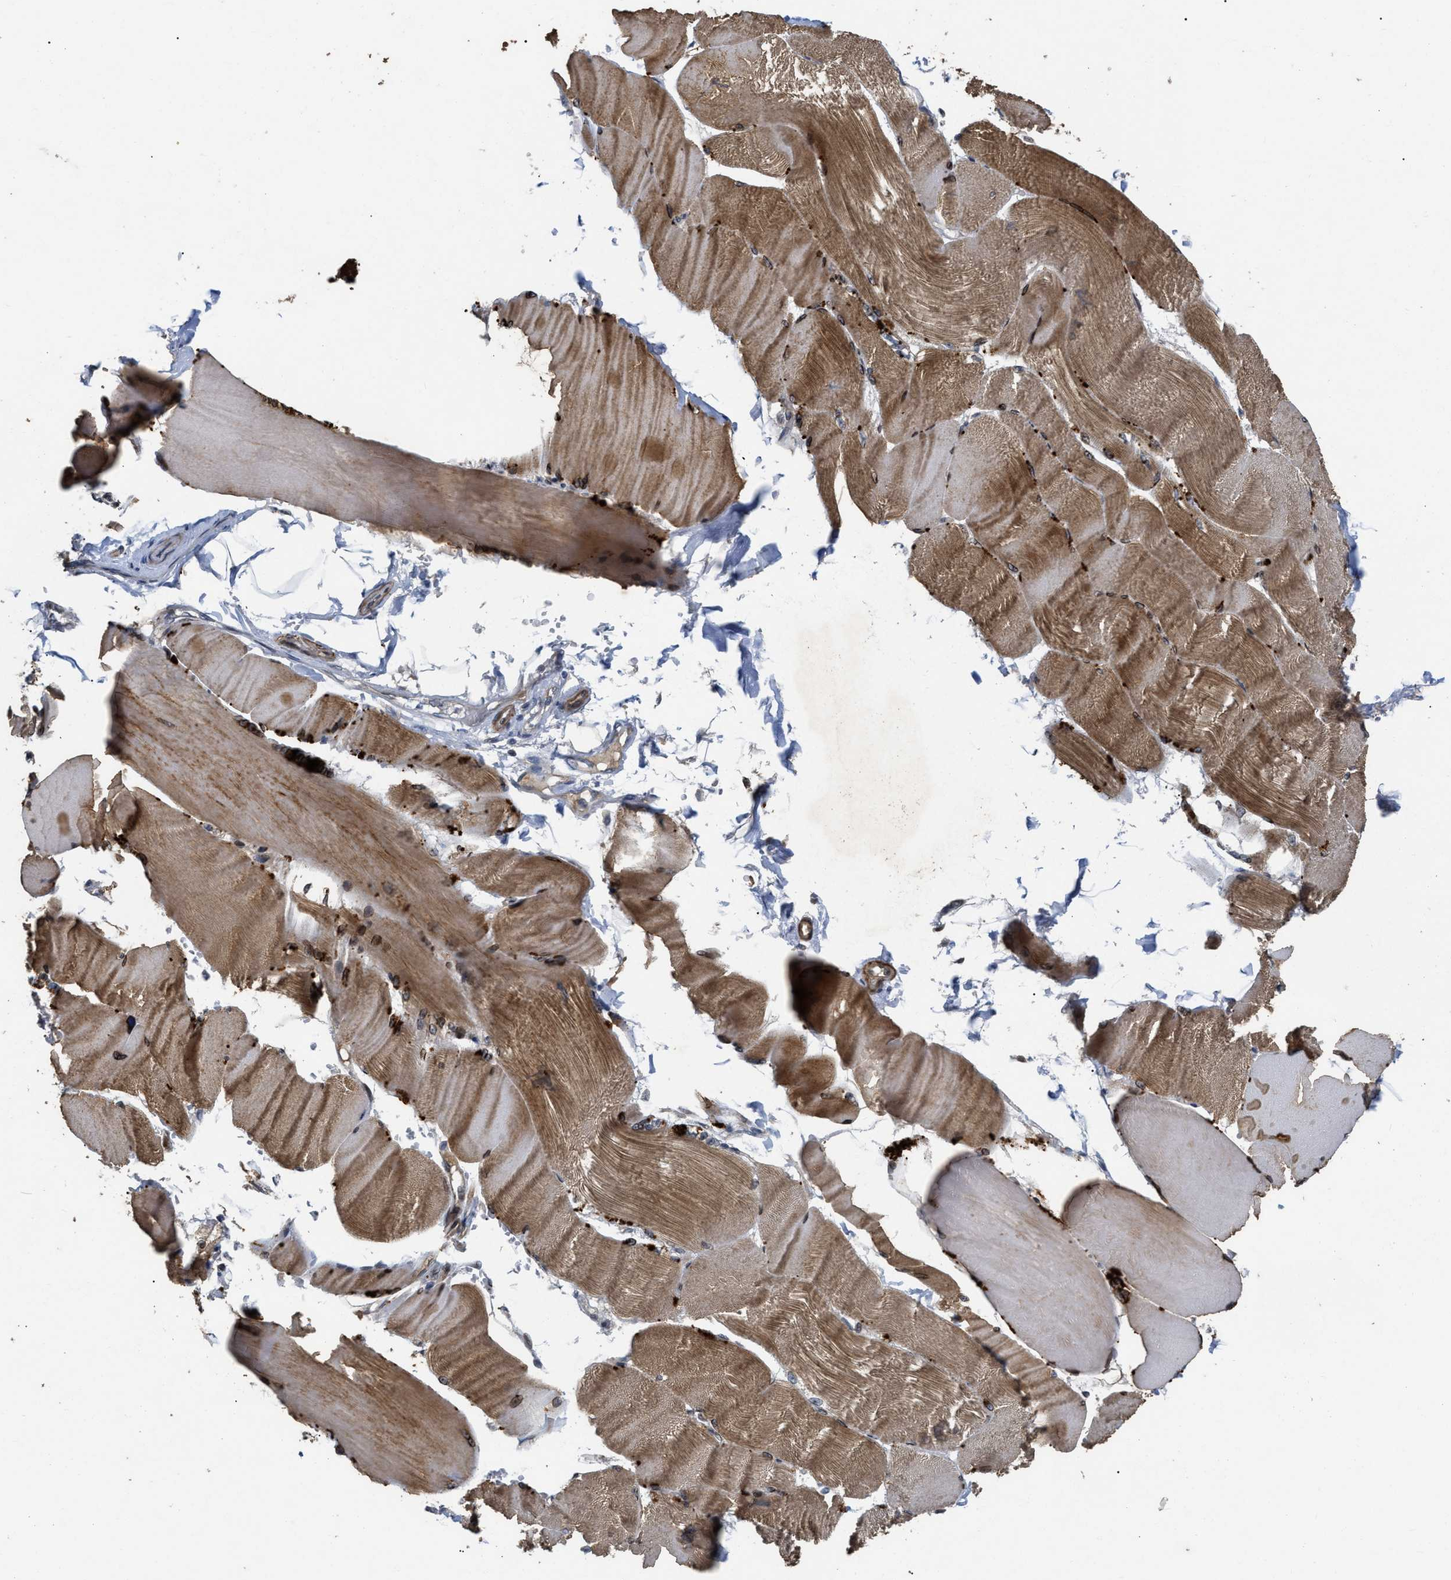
{"staining": {"intensity": "strong", "quantity": ">75%", "location": "cytoplasmic/membranous,nuclear"}, "tissue": "skeletal muscle", "cell_type": "Myocytes", "image_type": "normal", "snomed": [{"axis": "morphology", "description": "Normal tissue, NOS"}, {"axis": "topography", "description": "Skin"}, {"axis": "topography", "description": "Skeletal muscle"}], "caption": "Skeletal muscle stained with DAB (3,3'-diaminobenzidine) immunohistochemistry exhibits high levels of strong cytoplasmic/membranous,nuclear expression in about >75% of myocytes.", "gene": "ST6GALNAC6", "patient": {"sex": "male", "age": 83}}